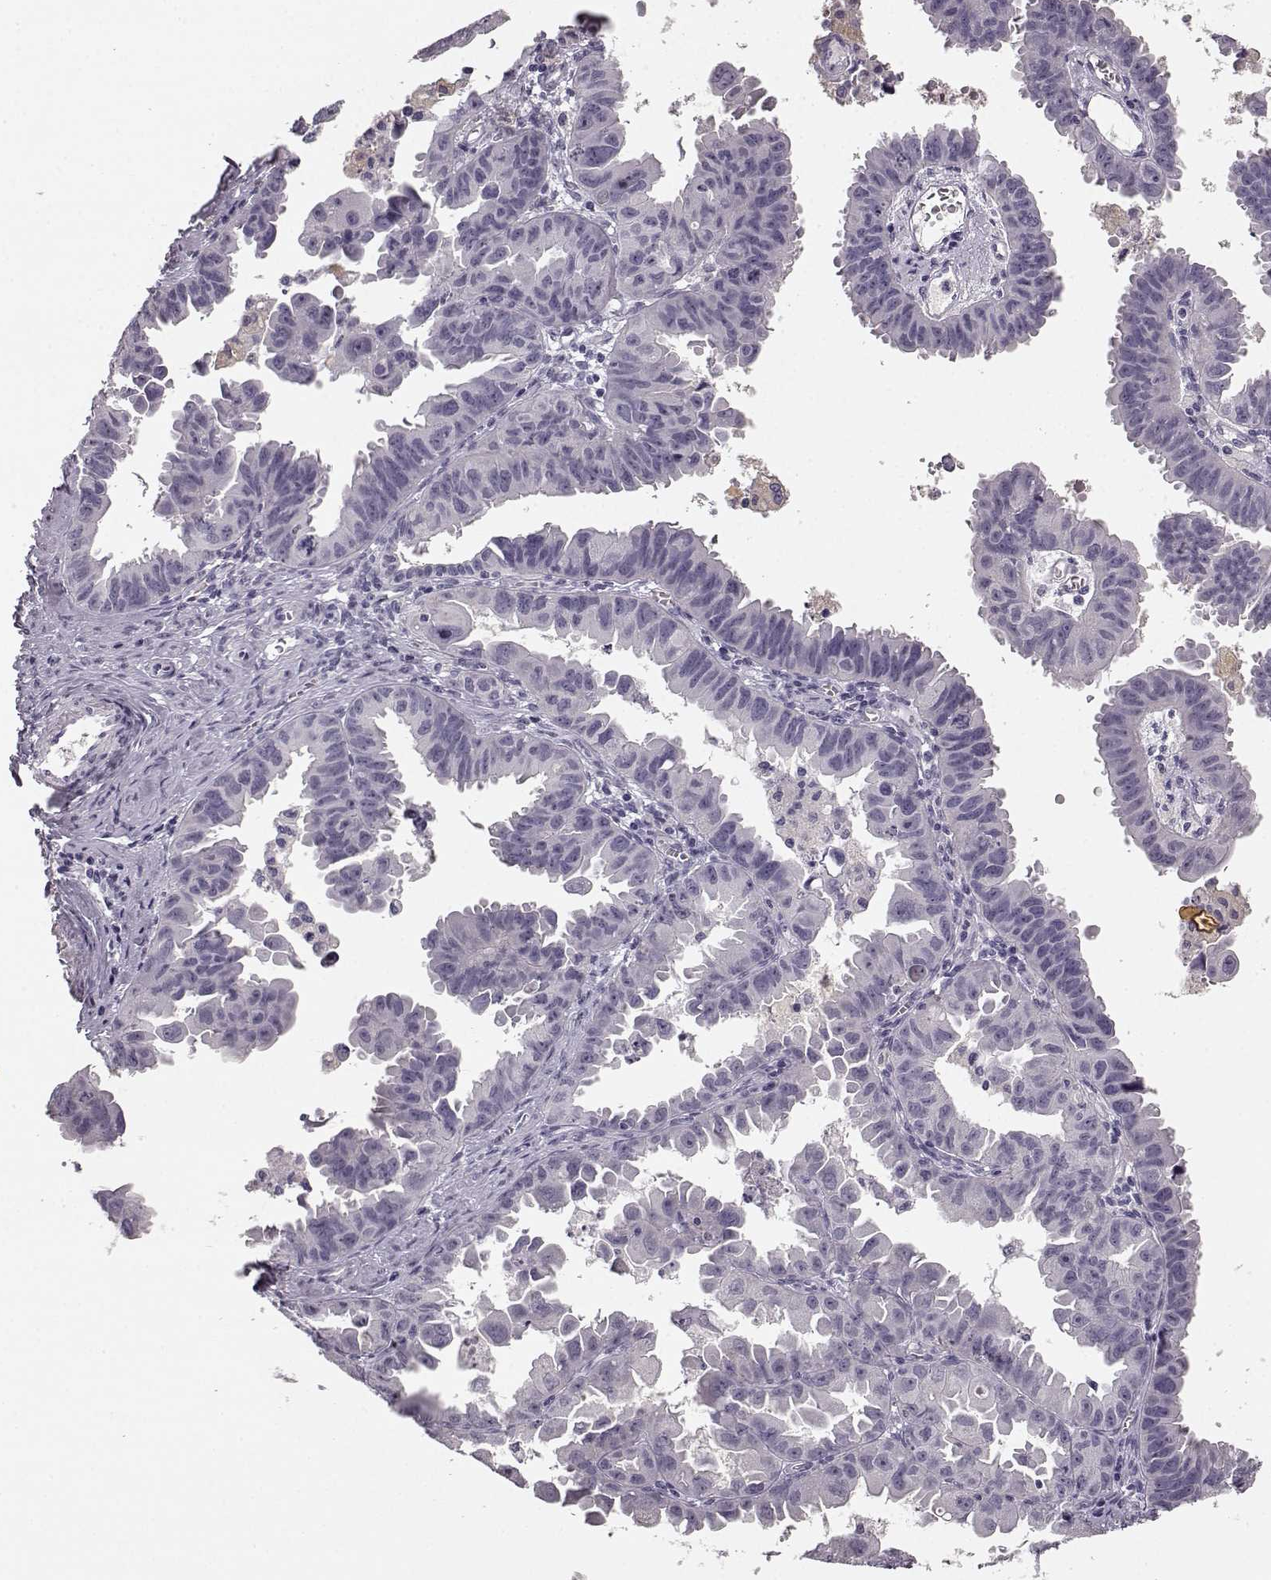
{"staining": {"intensity": "negative", "quantity": "none", "location": "none"}, "tissue": "ovarian cancer", "cell_type": "Tumor cells", "image_type": "cancer", "snomed": [{"axis": "morphology", "description": "Carcinoma, endometroid"}, {"axis": "topography", "description": "Ovary"}], "caption": "High magnification brightfield microscopy of ovarian cancer (endometroid carcinoma) stained with DAB (brown) and counterstained with hematoxylin (blue): tumor cells show no significant expression.", "gene": "KIAA0319", "patient": {"sex": "female", "age": 85}}